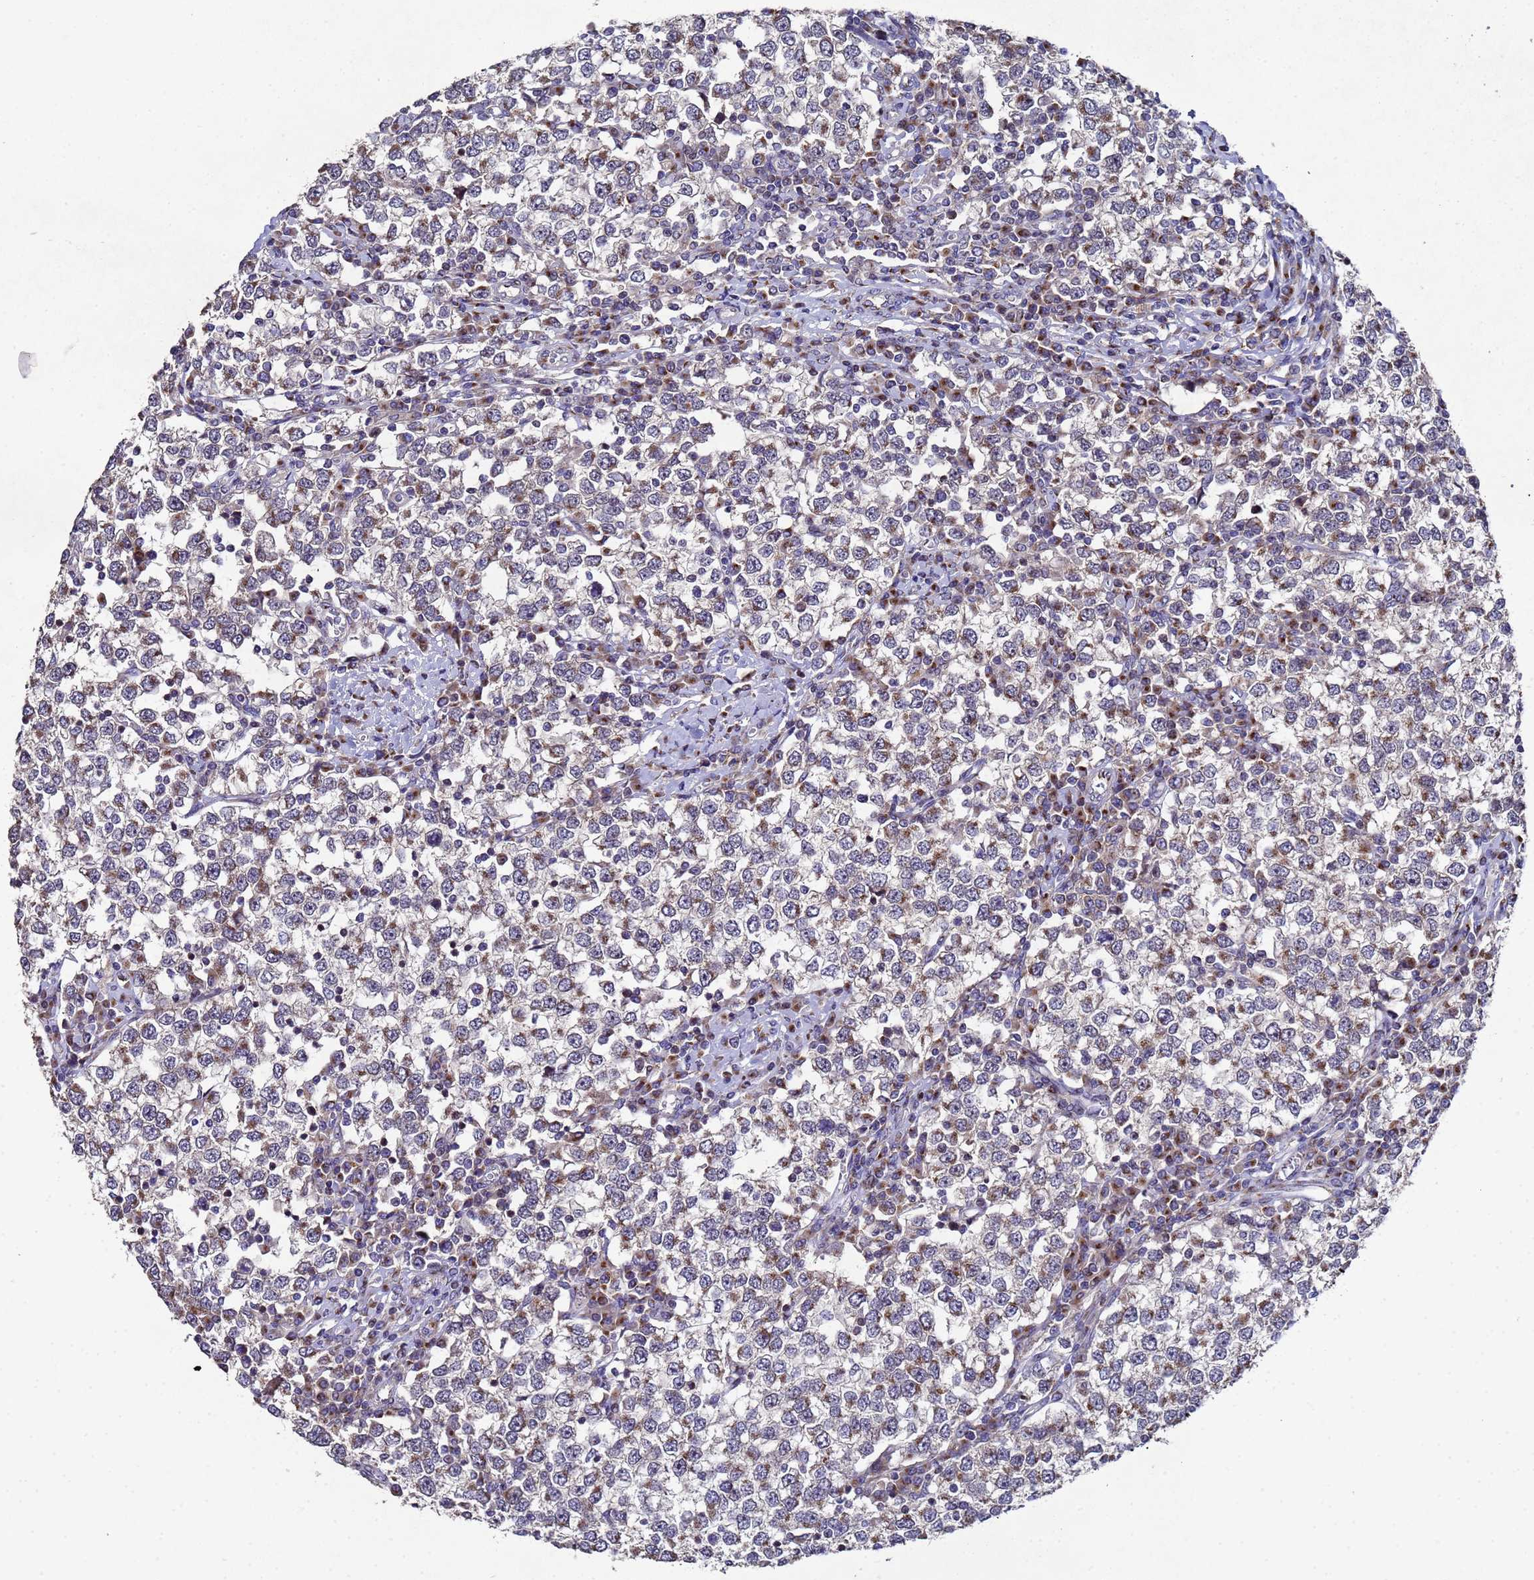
{"staining": {"intensity": "moderate", "quantity": "25%-75%", "location": "cytoplasmic/membranous"}, "tissue": "testis cancer", "cell_type": "Tumor cells", "image_type": "cancer", "snomed": [{"axis": "morphology", "description": "Seminoma, NOS"}, {"axis": "topography", "description": "Testis"}], "caption": "Protein expression analysis of human testis cancer reveals moderate cytoplasmic/membranous expression in about 25%-75% of tumor cells.", "gene": "NSUN6", "patient": {"sex": "male", "age": 65}}